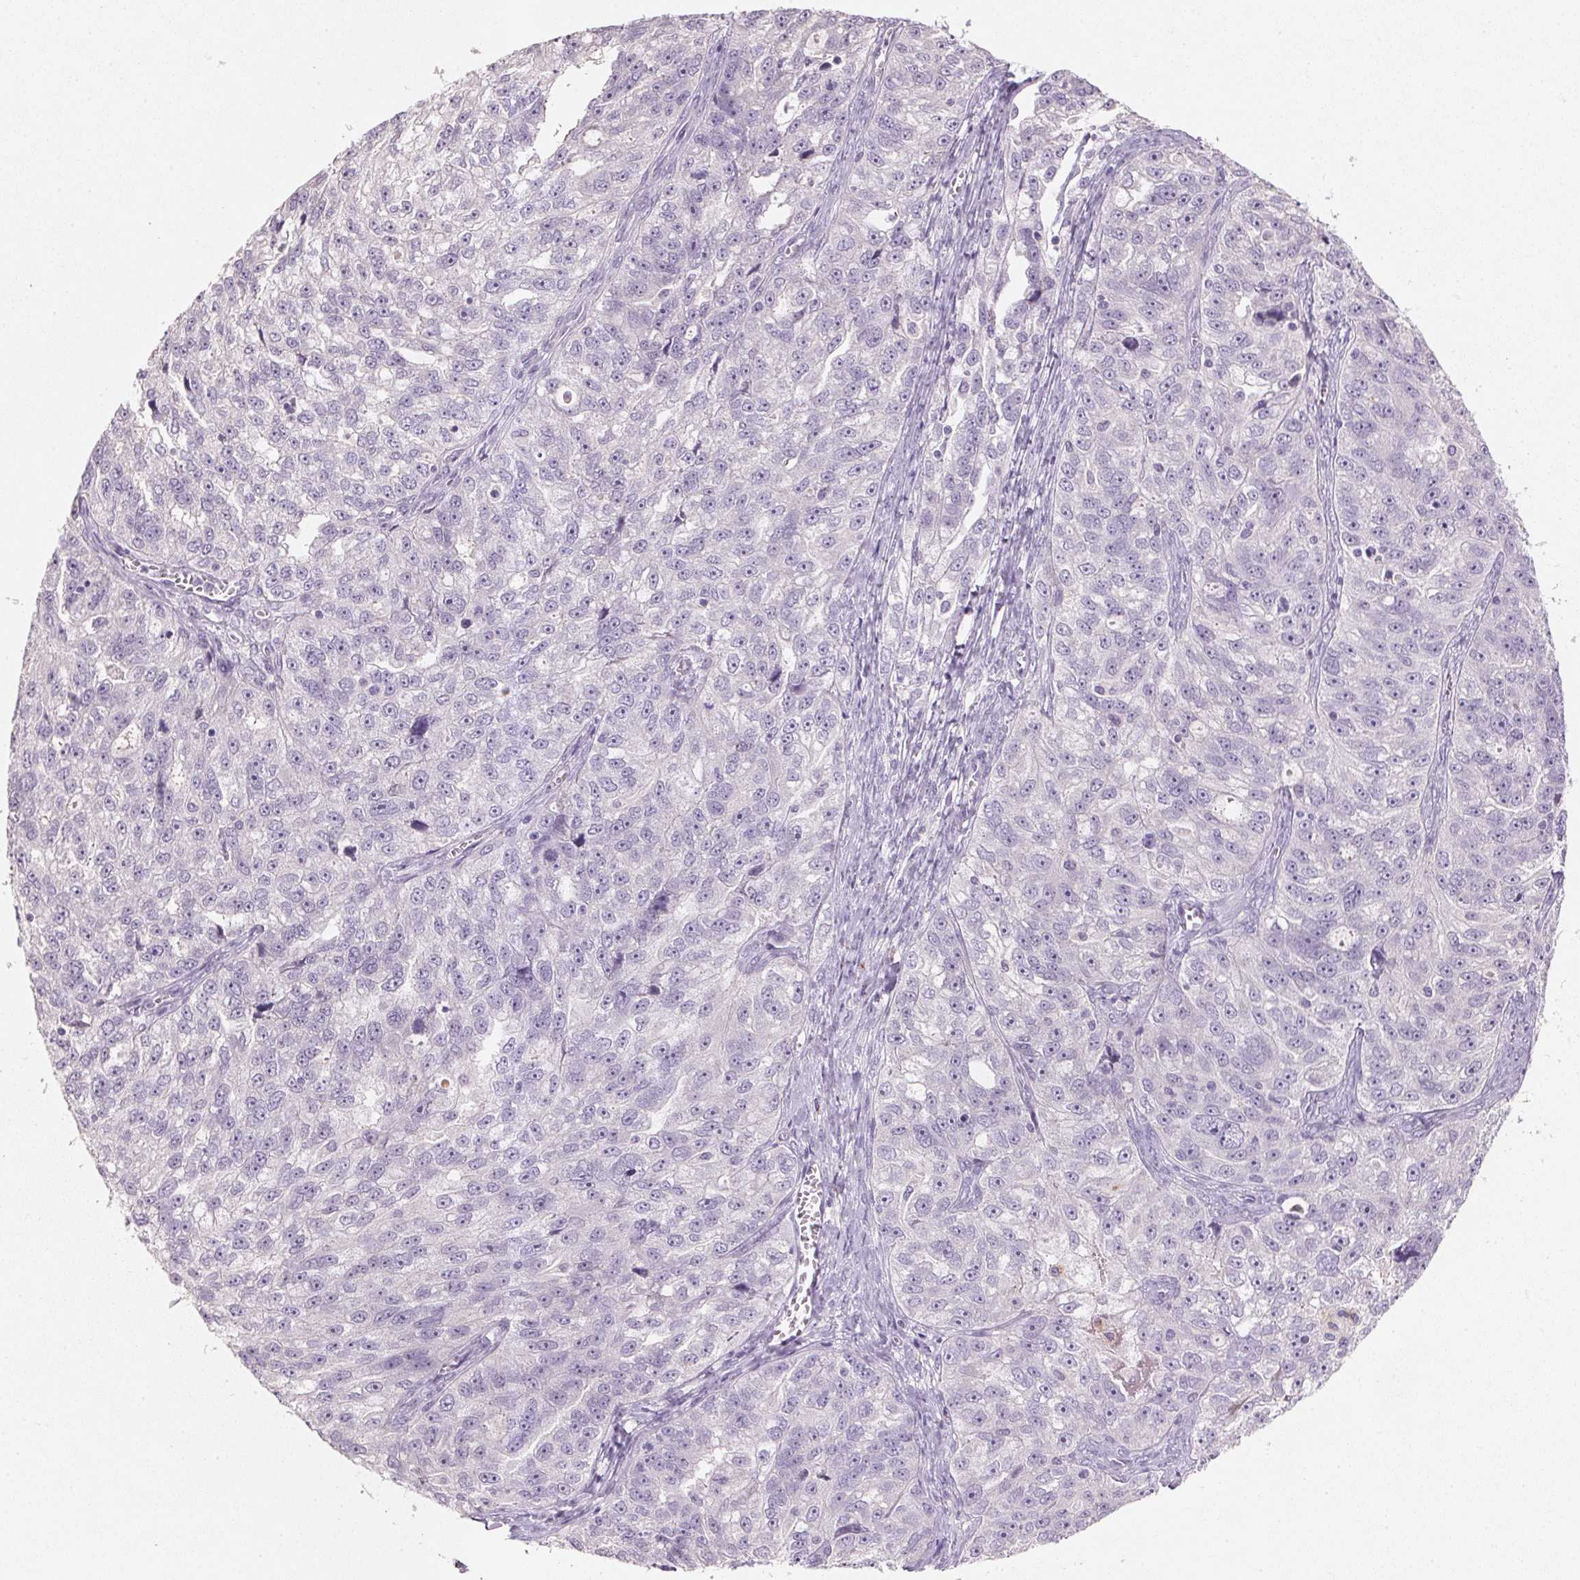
{"staining": {"intensity": "negative", "quantity": "none", "location": "none"}, "tissue": "ovarian cancer", "cell_type": "Tumor cells", "image_type": "cancer", "snomed": [{"axis": "morphology", "description": "Cystadenocarcinoma, serous, NOS"}, {"axis": "topography", "description": "Ovary"}], "caption": "Image shows no protein positivity in tumor cells of ovarian cancer tissue. Brightfield microscopy of immunohistochemistry stained with DAB (3,3'-diaminobenzidine) (brown) and hematoxylin (blue), captured at high magnification.", "gene": "CXCL5", "patient": {"sex": "female", "age": 51}}